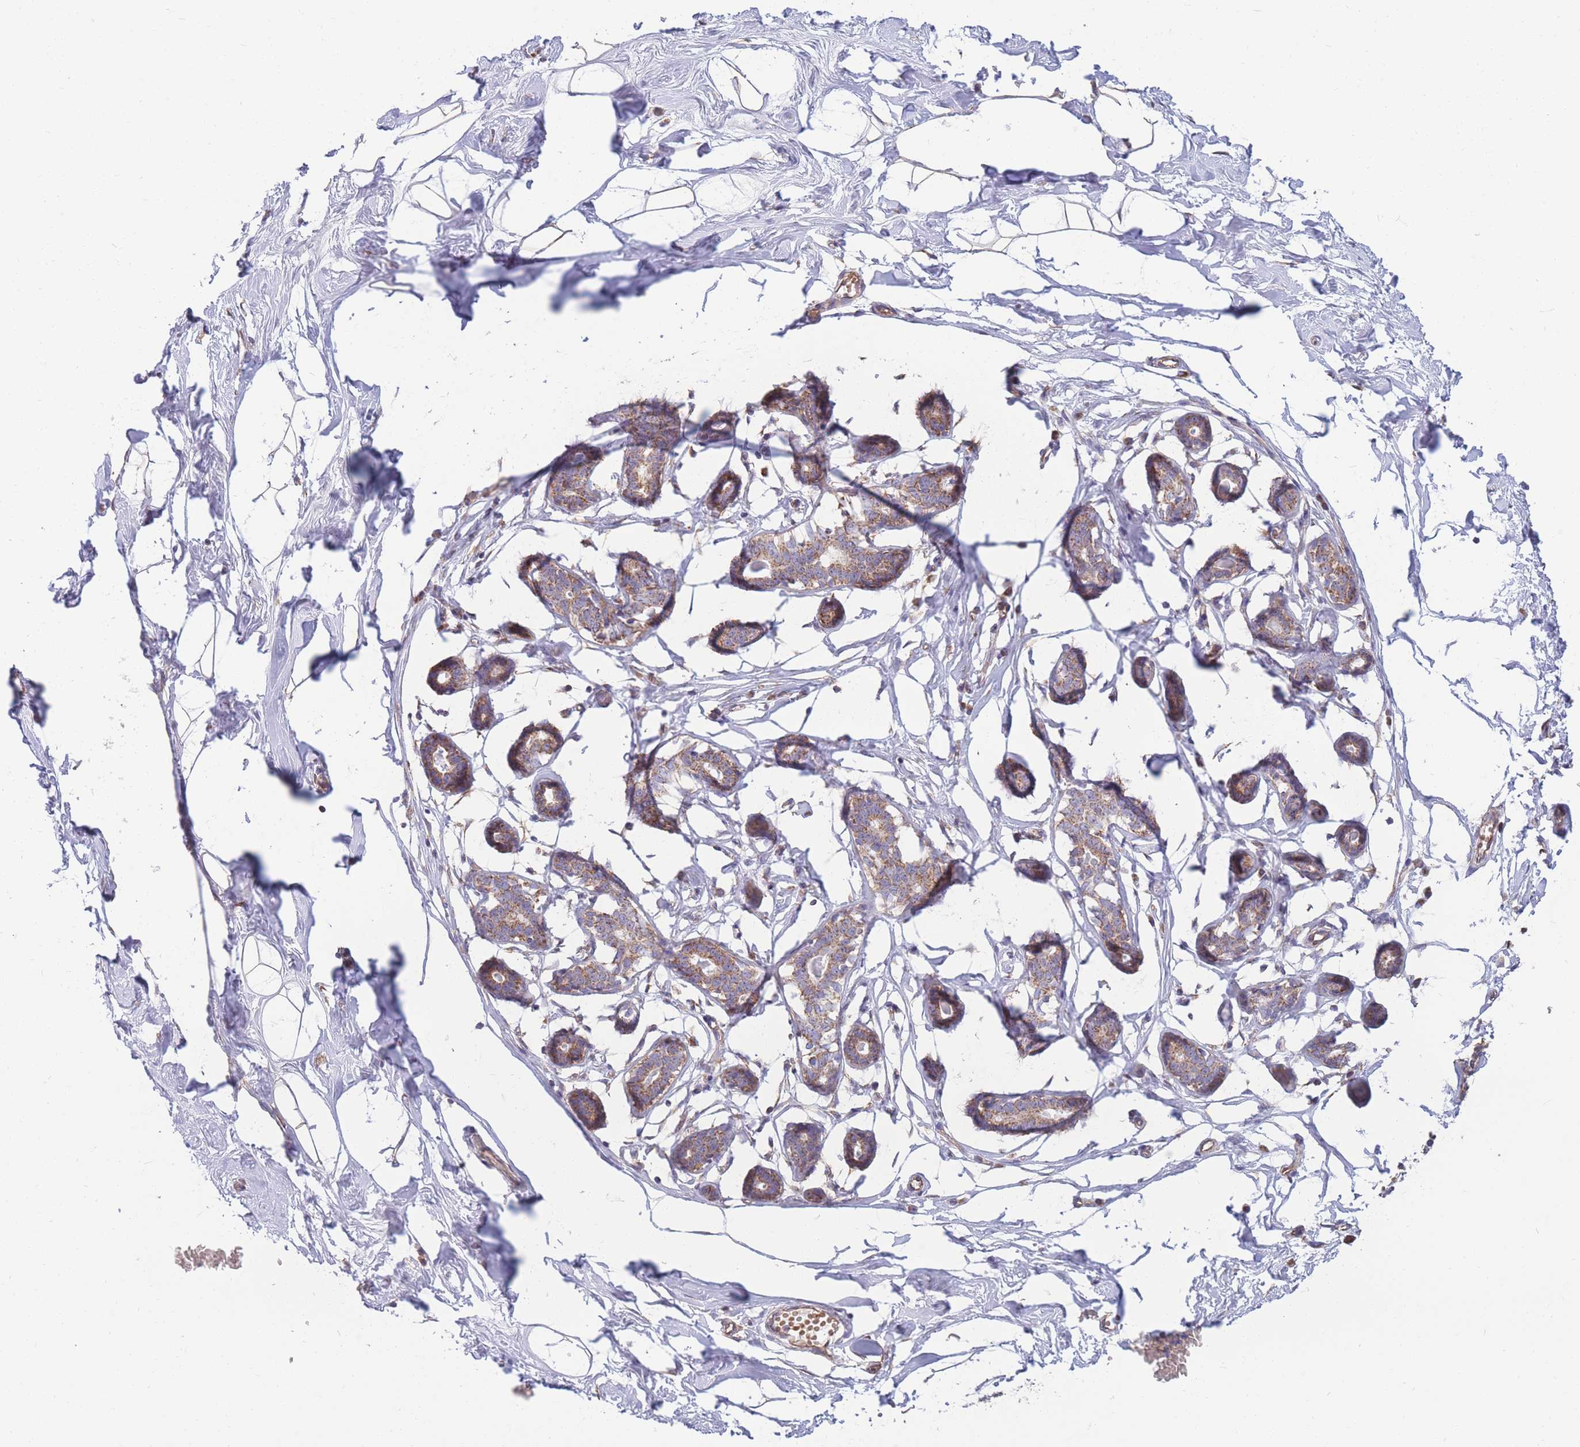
{"staining": {"intensity": "negative", "quantity": "none", "location": "none"}, "tissue": "breast", "cell_type": "Adipocytes", "image_type": "normal", "snomed": [{"axis": "morphology", "description": "Normal tissue, NOS"}, {"axis": "morphology", "description": "Adenoma, NOS"}, {"axis": "topography", "description": "Breast"}], "caption": "Immunohistochemical staining of benign breast reveals no significant staining in adipocytes. Nuclei are stained in blue.", "gene": "MRPS9", "patient": {"sex": "female", "age": 23}}